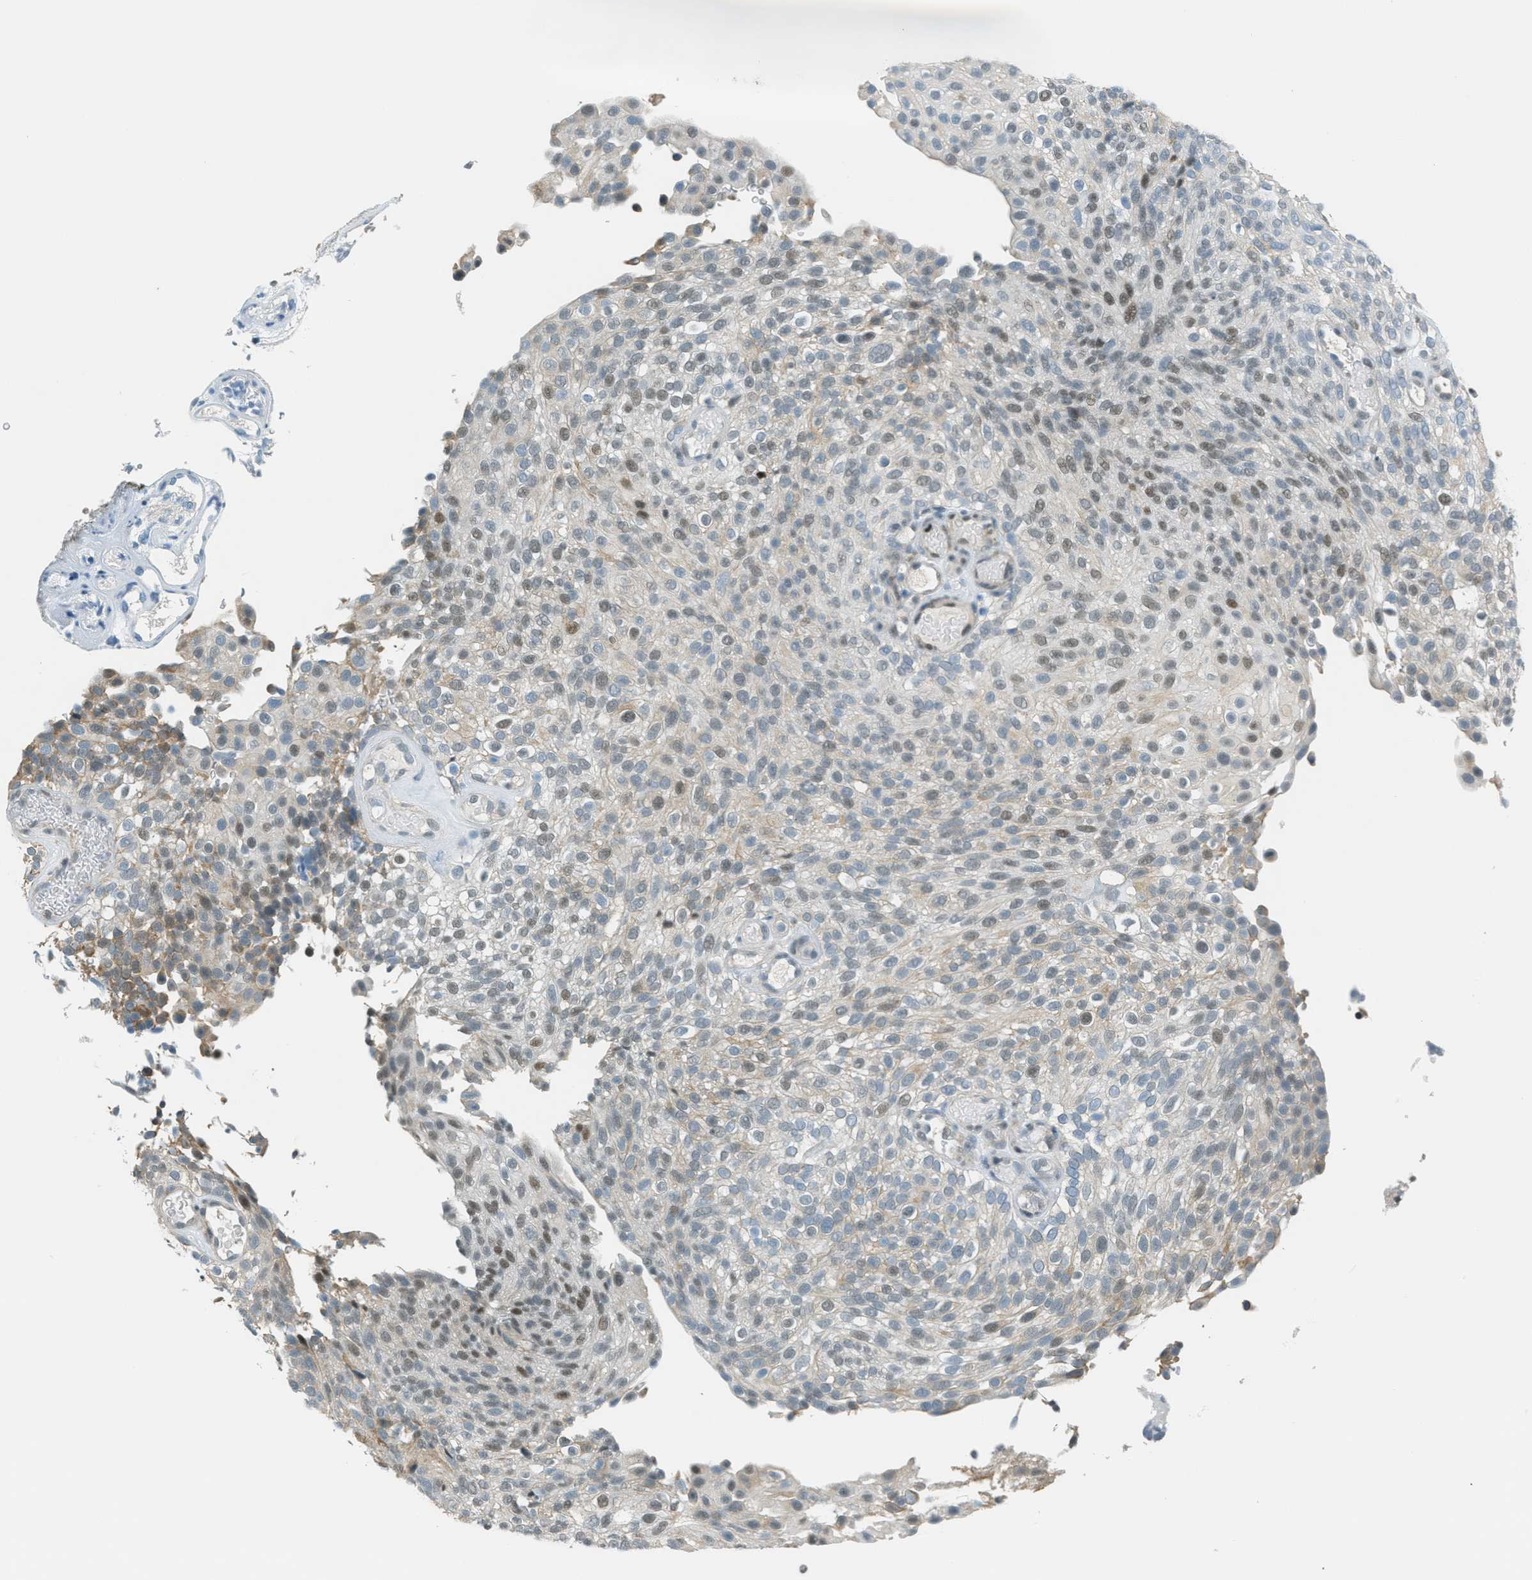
{"staining": {"intensity": "moderate", "quantity": "<25%", "location": "nuclear"}, "tissue": "urothelial cancer", "cell_type": "Tumor cells", "image_type": "cancer", "snomed": [{"axis": "morphology", "description": "Urothelial carcinoma, Low grade"}, {"axis": "topography", "description": "Urinary bladder"}], "caption": "Protein expression analysis of human urothelial carcinoma (low-grade) reveals moderate nuclear expression in about <25% of tumor cells.", "gene": "TCF3", "patient": {"sex": "male", "age": 78}}